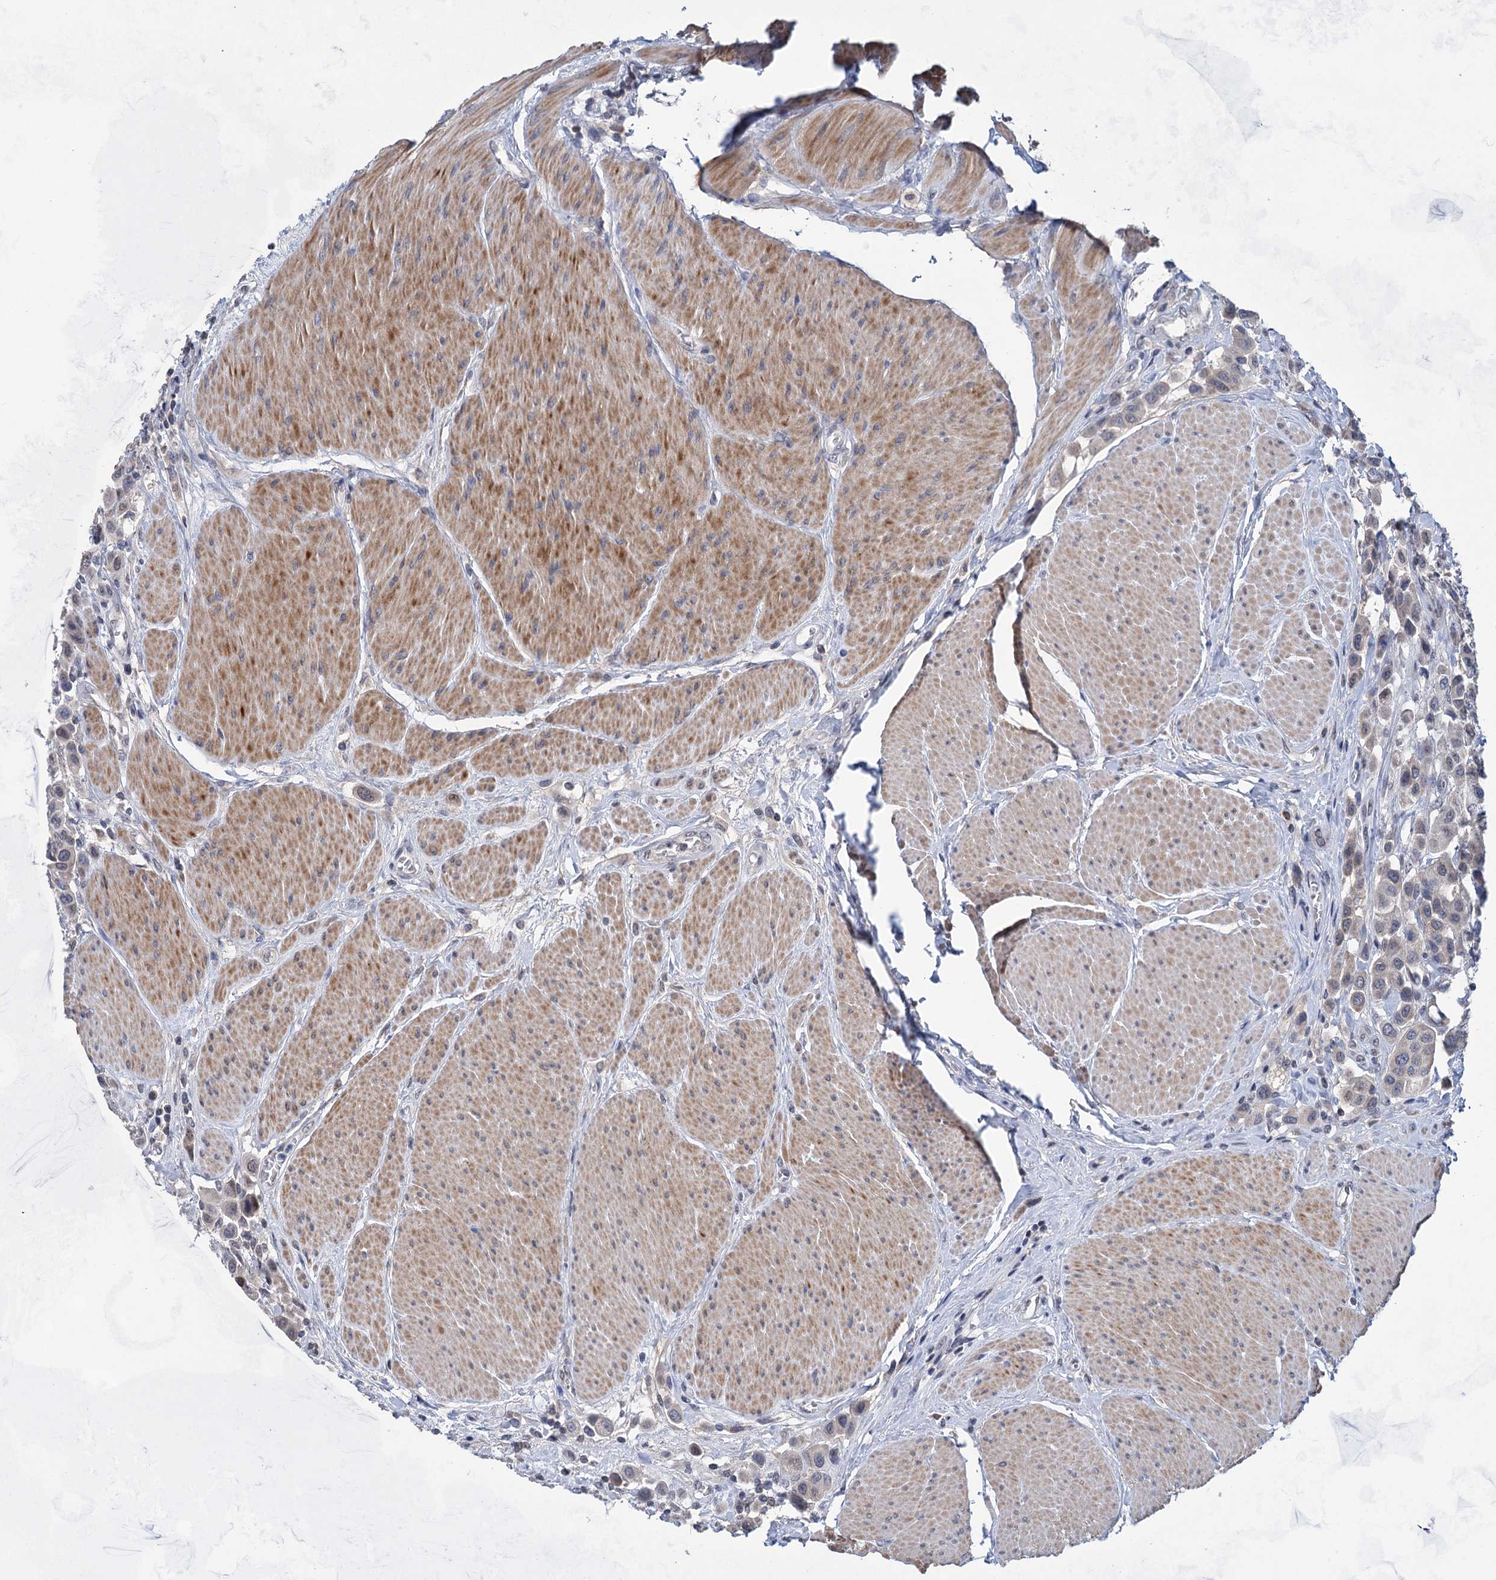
{"staining": {"intensity": "weak", "quantity": "<25%", "location": "cytoplasmic/membranous"}, "tissue": "urothelial cancer", "cell_type": "Tumor cells", "image_type": "cancer", "snomed": [{"axis": "morphology", "description": "Urothelial carcinoma, High grade"}, {"axis": "topography", "description": "Urinary bladder"}], "caption": "There is no significant expression in tumor cells of high-grade urothelial carcinoma. (DAB (3,3'-diaminobenzidine) immunohistochemistry (IHC) with hematoxylin counter stain).", "gene": "TTC17", "patient": {"sex": "male", "age": 50}}